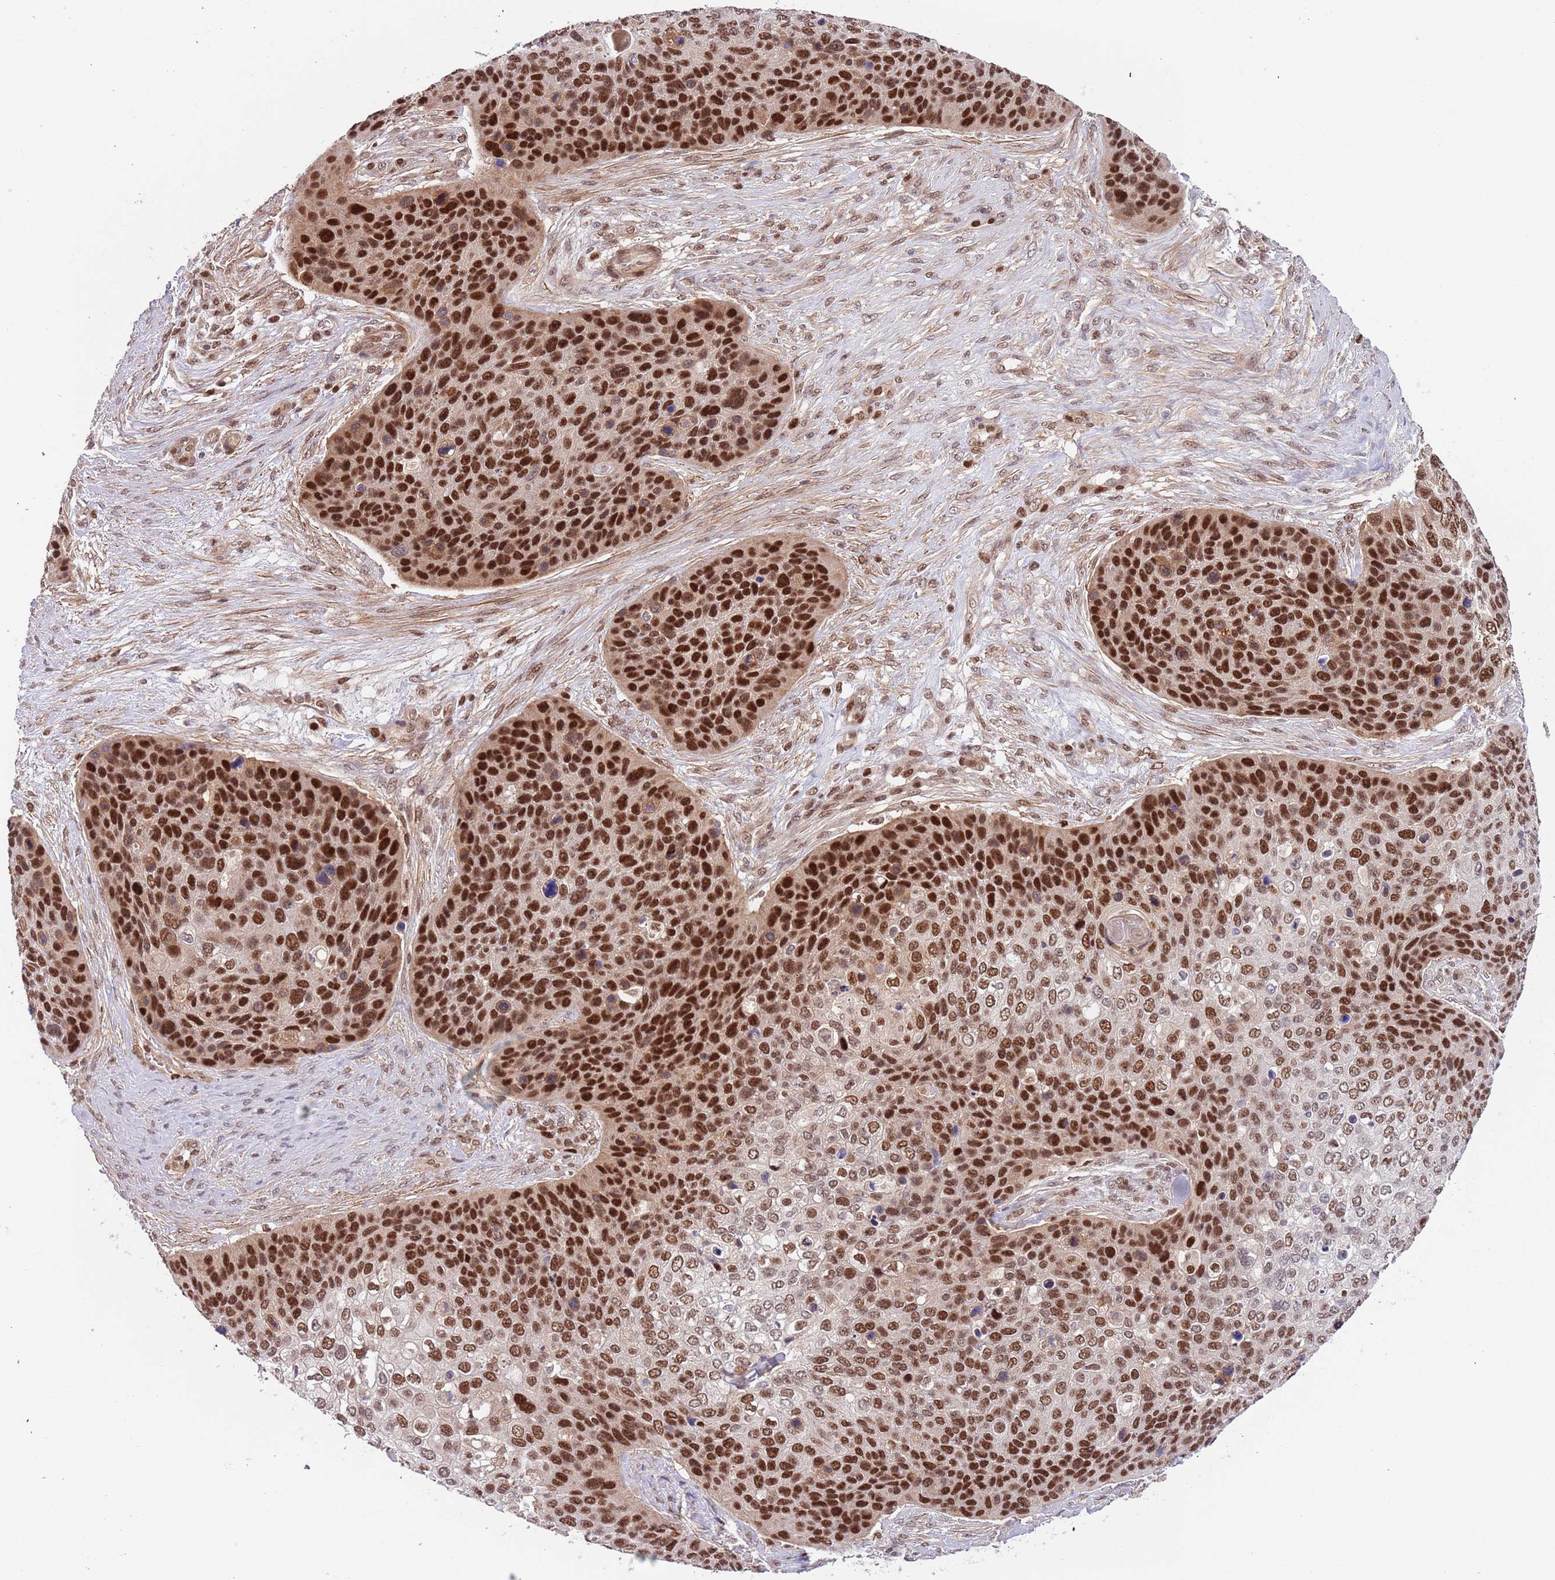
{"staining": {"intensity": "strong", "quantity": ">75%", "location": "nuclear"}, "tissue": "skin cancer", "cell_type": "Tumor cells", "image_type": "cancer", "snomed": [{"axis": "morphology", "description": "Basal cell carcinoma"}, {"axis": "topography", "description": "Skin"}], "caption": "Immunohistochemistry (IHC) of skin cancer exhibits high levels of strong nuclear expression in about >75% of tumor cells.", "gene": "RMND5B", "patient": {"sex": "female", "age": 74}}